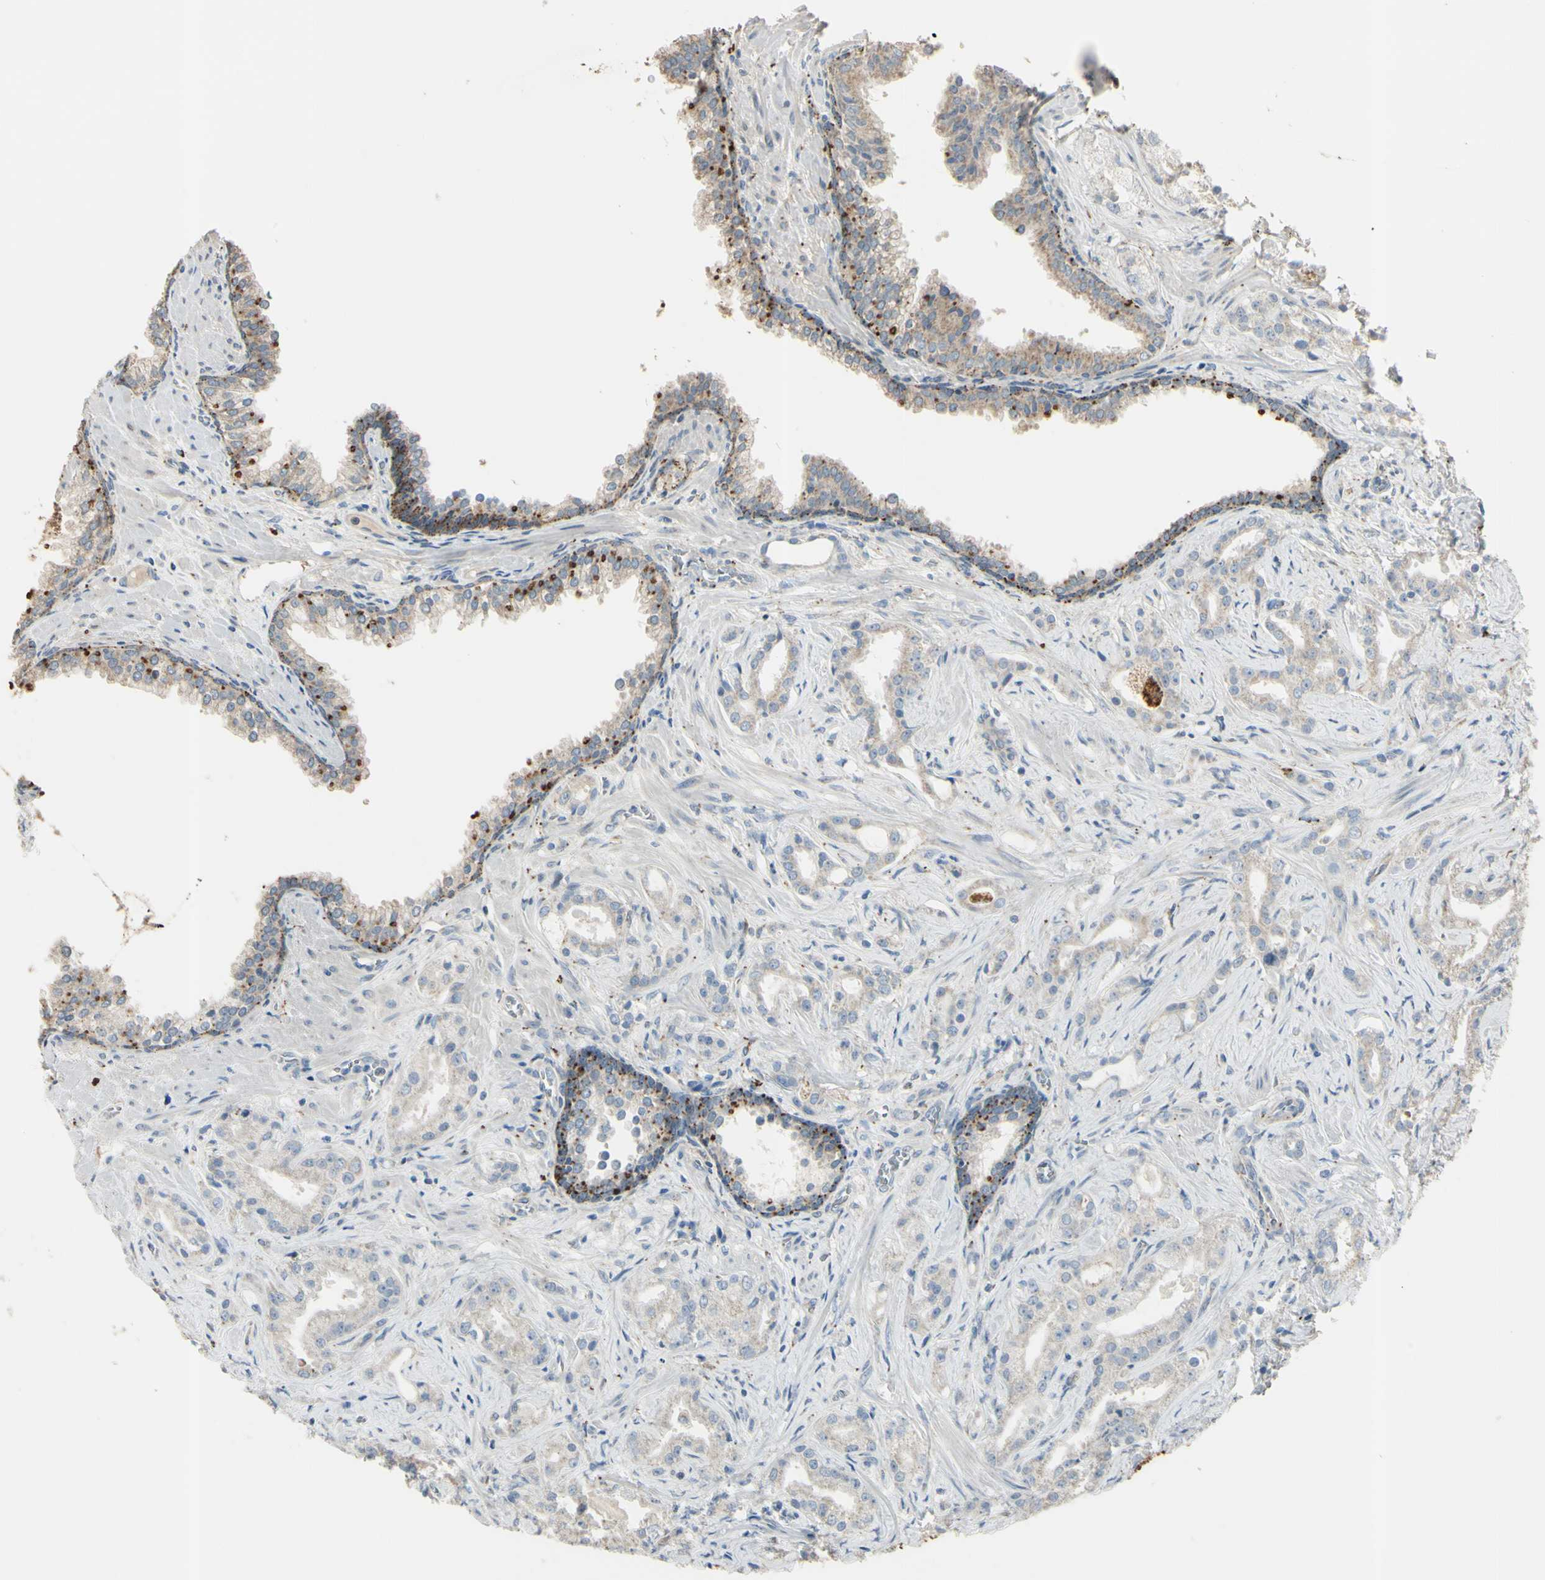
{"staining": {"intensity": "negative", "quantity": "none", "location": "none"}, "tissue": "prostate cancer", "cell_type": "Tumor cells", "image_type": "cancer", "snomed": [{"axis": "morphology", "description": "Adenocarcinoma, Low grade"}, {"axis": "topography", "description": "Prostate"}], "caption": "Tumor cells show no significant staining in adenocarcinoma (low-grade) (prostate). (DAB immunohistochemistry with hematoxylin counter stain).", "gene": "ANGPTL1", "patient": {"sex": "male", "age": 59}}